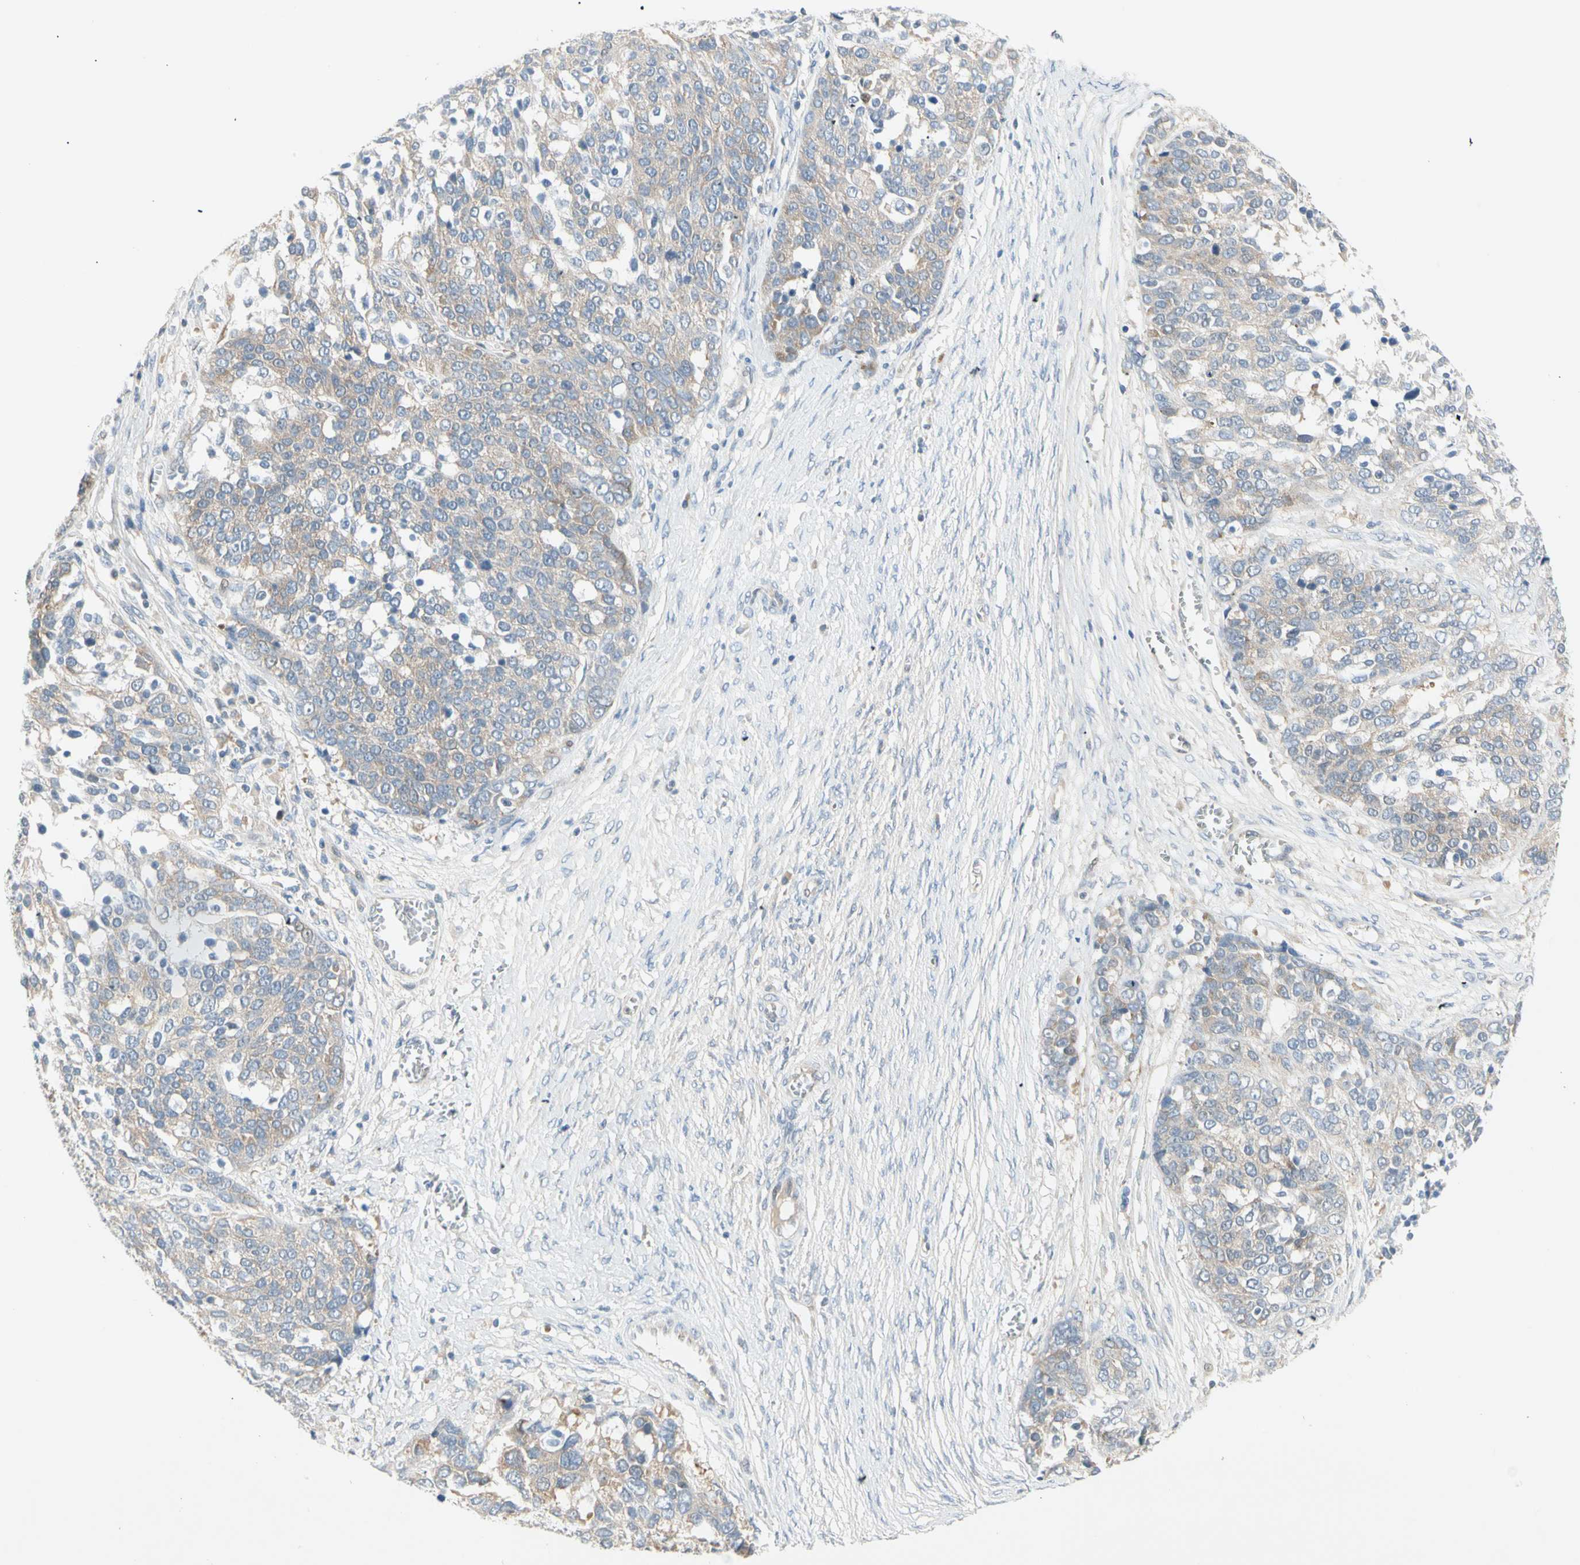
{"staining": {"intensity": "weak", "quantity": ">75%", "location": "cytoplasmic/membranous"}, "tissue": "ovarian cancer", "cell_type": "Tumor cells", "image_type": "cancer", "snomed": [{"axis": "morphology", "description": "Cystadenocarcinoma, serous, NOS"}, {"axis": "topography", "description": "Ovary"}], "caption": "Brown immunohistochemical staining in human ovarian cancer reveals weak cytoplasmic/membranous staining in approximately >75% of tumor cells. (IHC, brightfield microscopy, high magnification).", "gene": "IL1R1", "patient": {"sex": "female", "age": 44}}